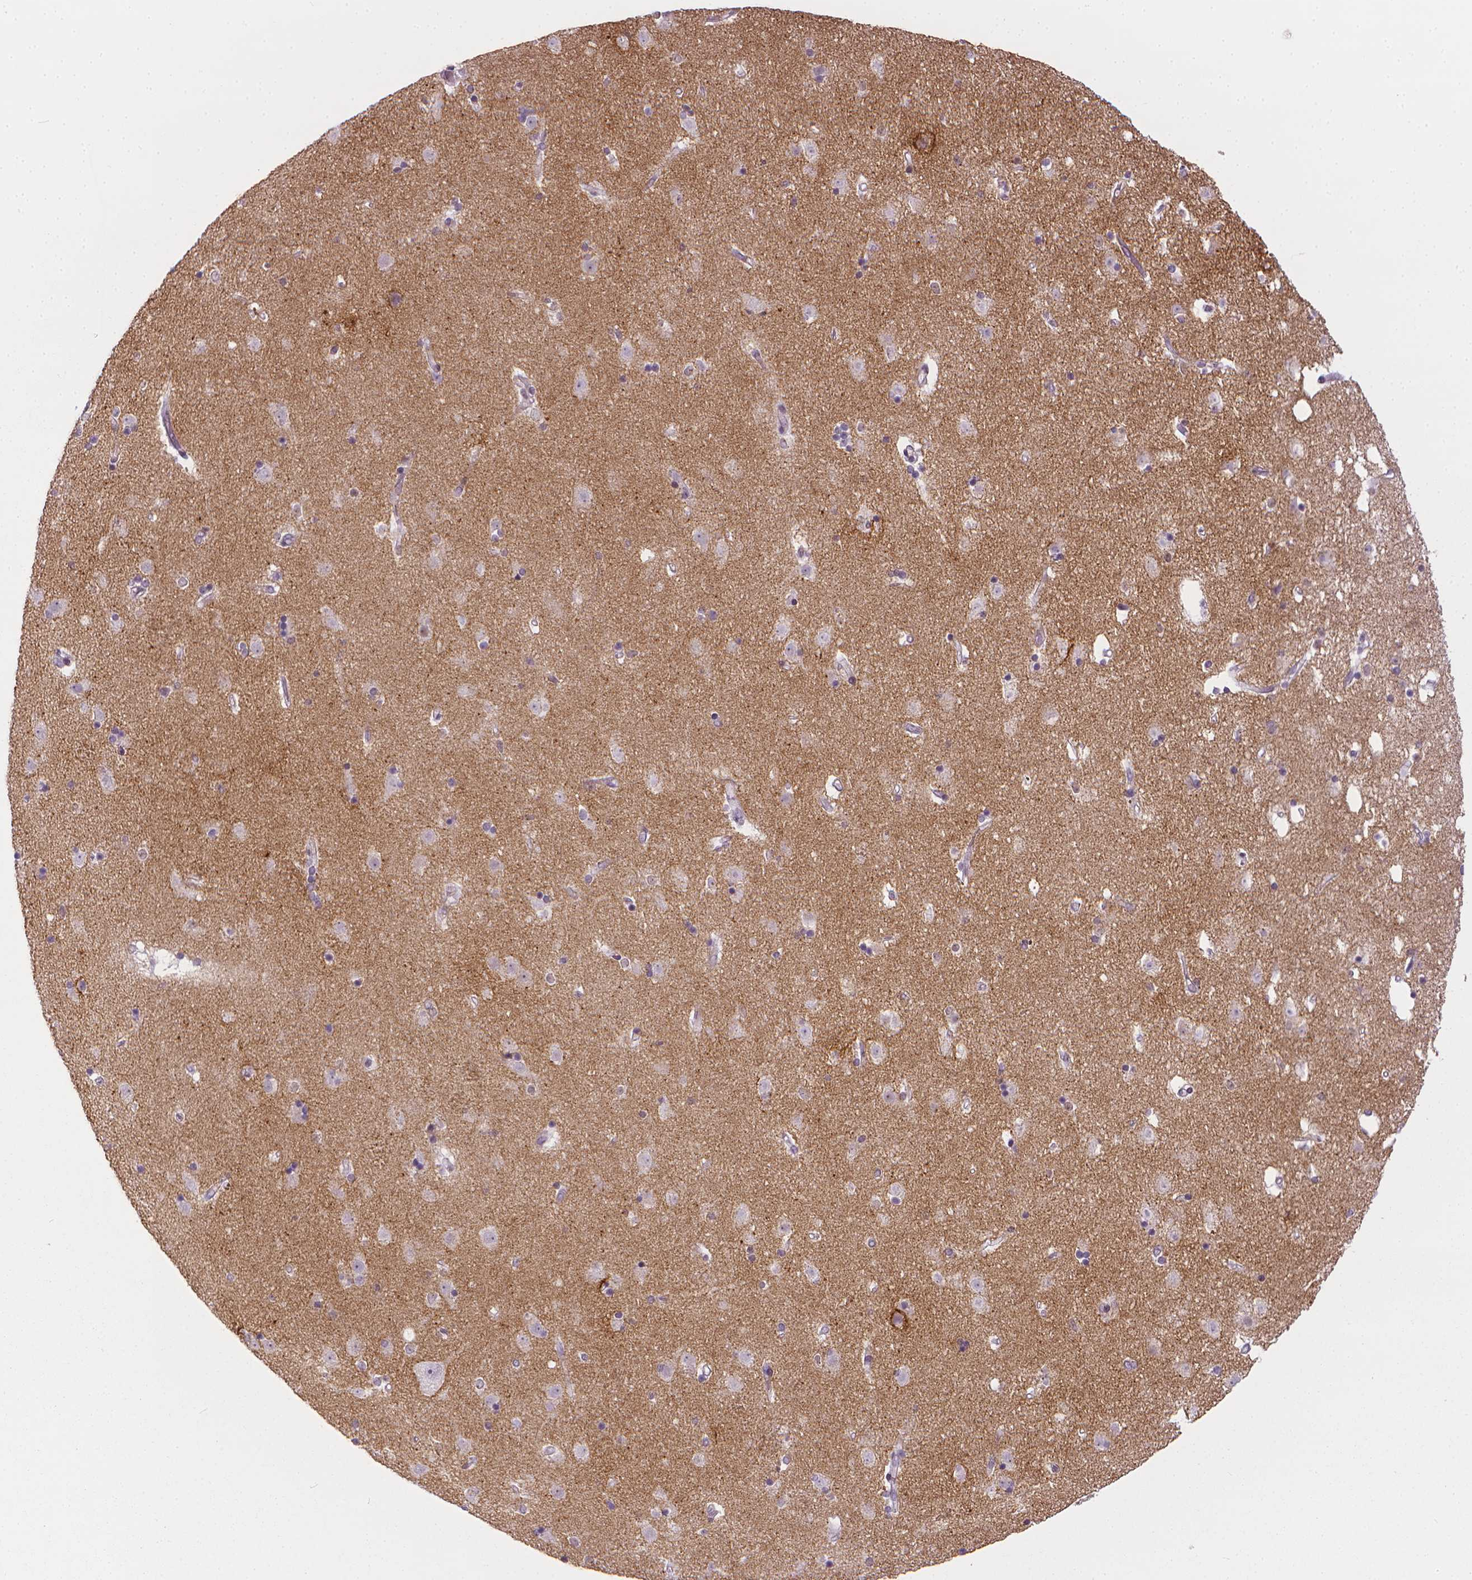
{"staining": {"intensity": "negative", "quantity": "none", "location": "none"}, "tissue": "caudate", "cell_type": "Glial cells", "image_type": "normal", "snomed": [{"axis": "morphology", "description": "Normal tissue, NOS"}, {"axis": "topography", "description": "Lateral ventricle wall"}], "caption": "Glial cells are negative for brown protein staining in unremarkable caudate. The staining was performed using DAB to visualize the protein expression in brown, while the nuclei were stained in blue with hematoxylin (Magnification: 20x).", "gene": "NCAN", "patient": {"sex": "female", "age": 71}}